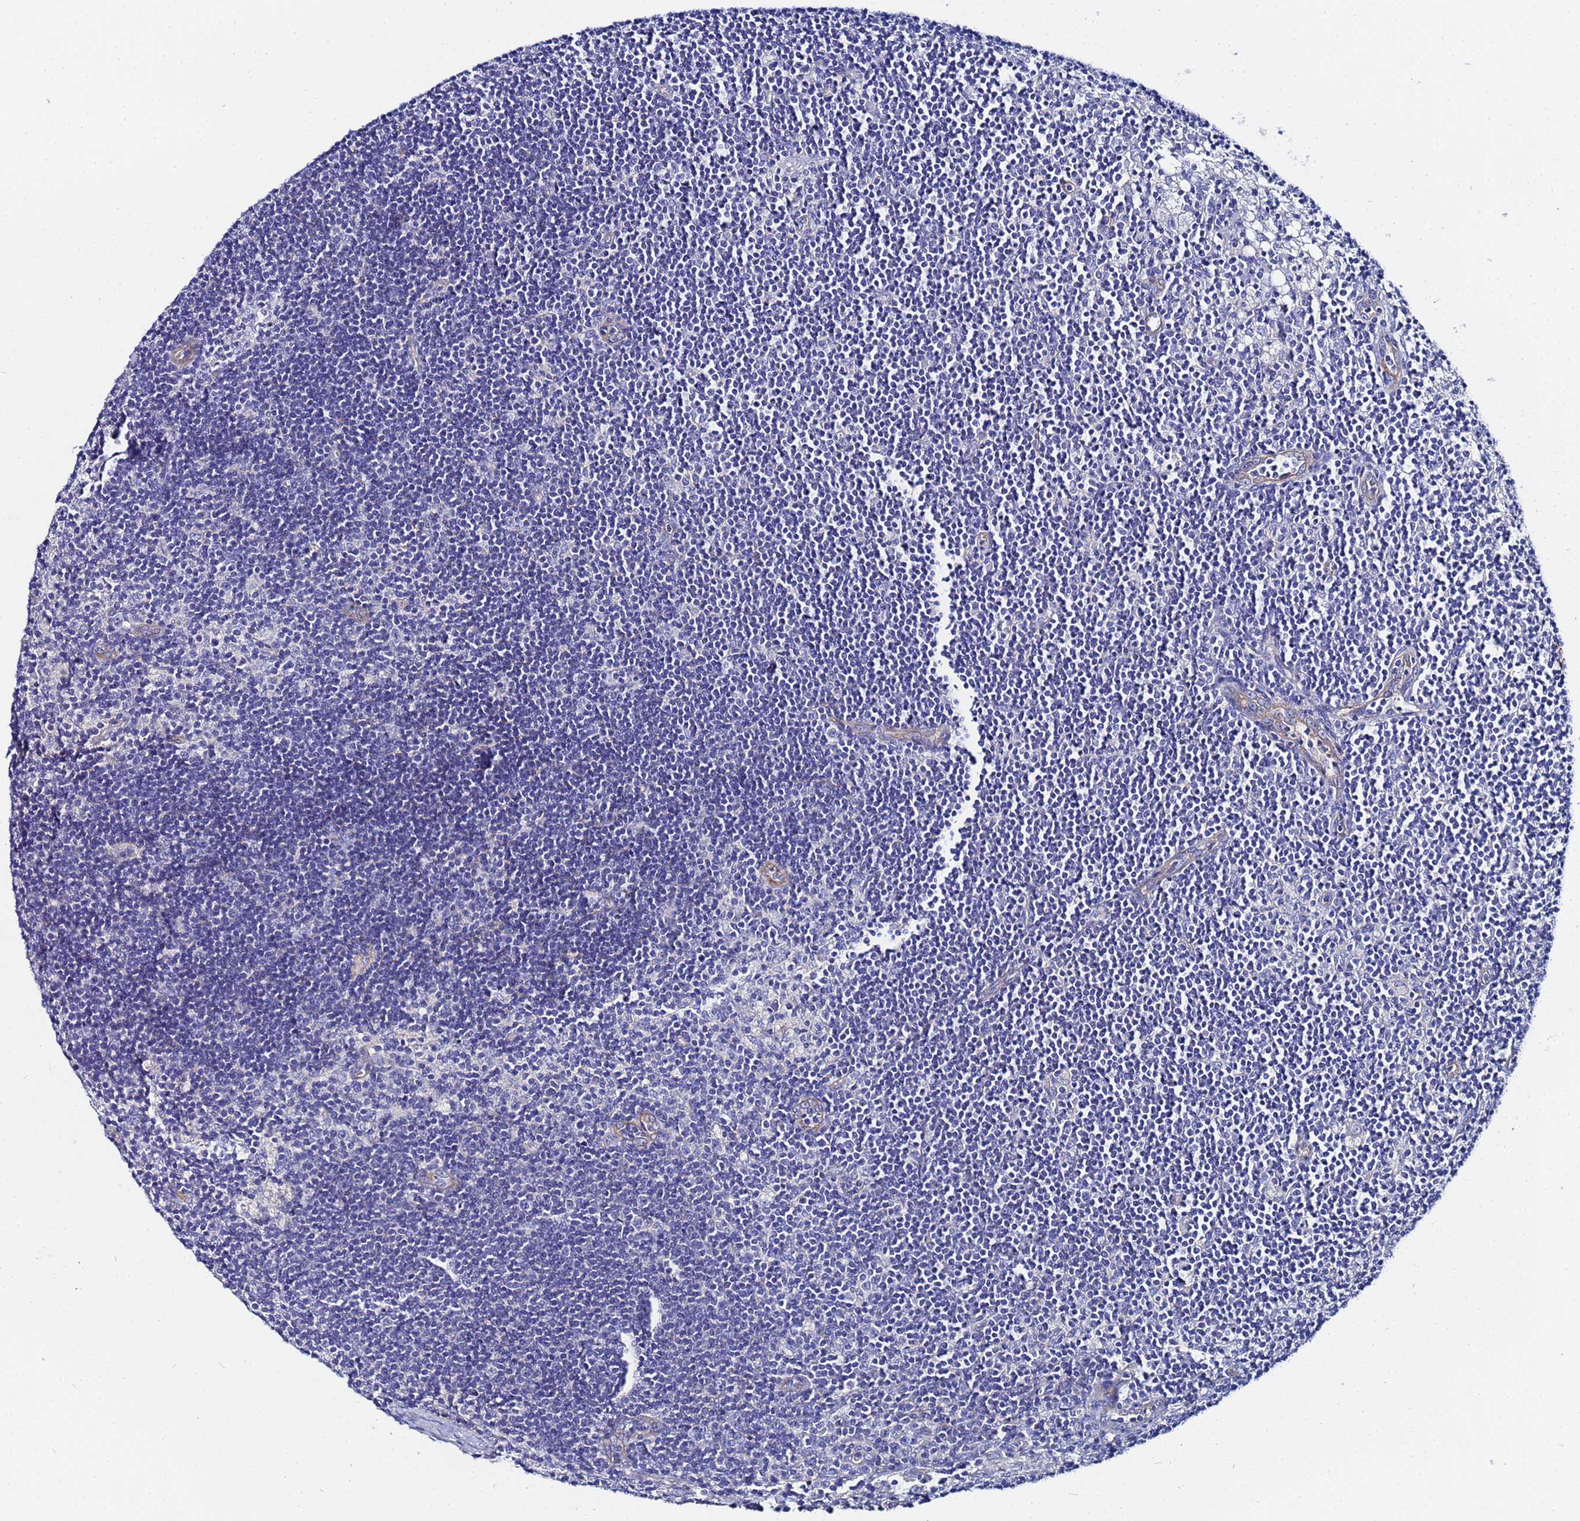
{"staining": {"intensity": "negative", "quantity": "none", "location": "none"}, "tissue": "lymph node", "cell_type": "Germinal center cells", "image_type": "normal", "snomed": [{"axis": "morphology", "description": "Normal tissue, NOS"}, {"axis": "topography", "description": "Lymph node"}], "caption": "Immunohistochemical staining of normal human lymph node reveals no significant staining in germinal center cells. The staining is performed using DAB brown chromogen with nuclei counter-stained in using hematoxylin.", "gene": "RAB39A", "patient": {"sex": "male", "age": 24}}